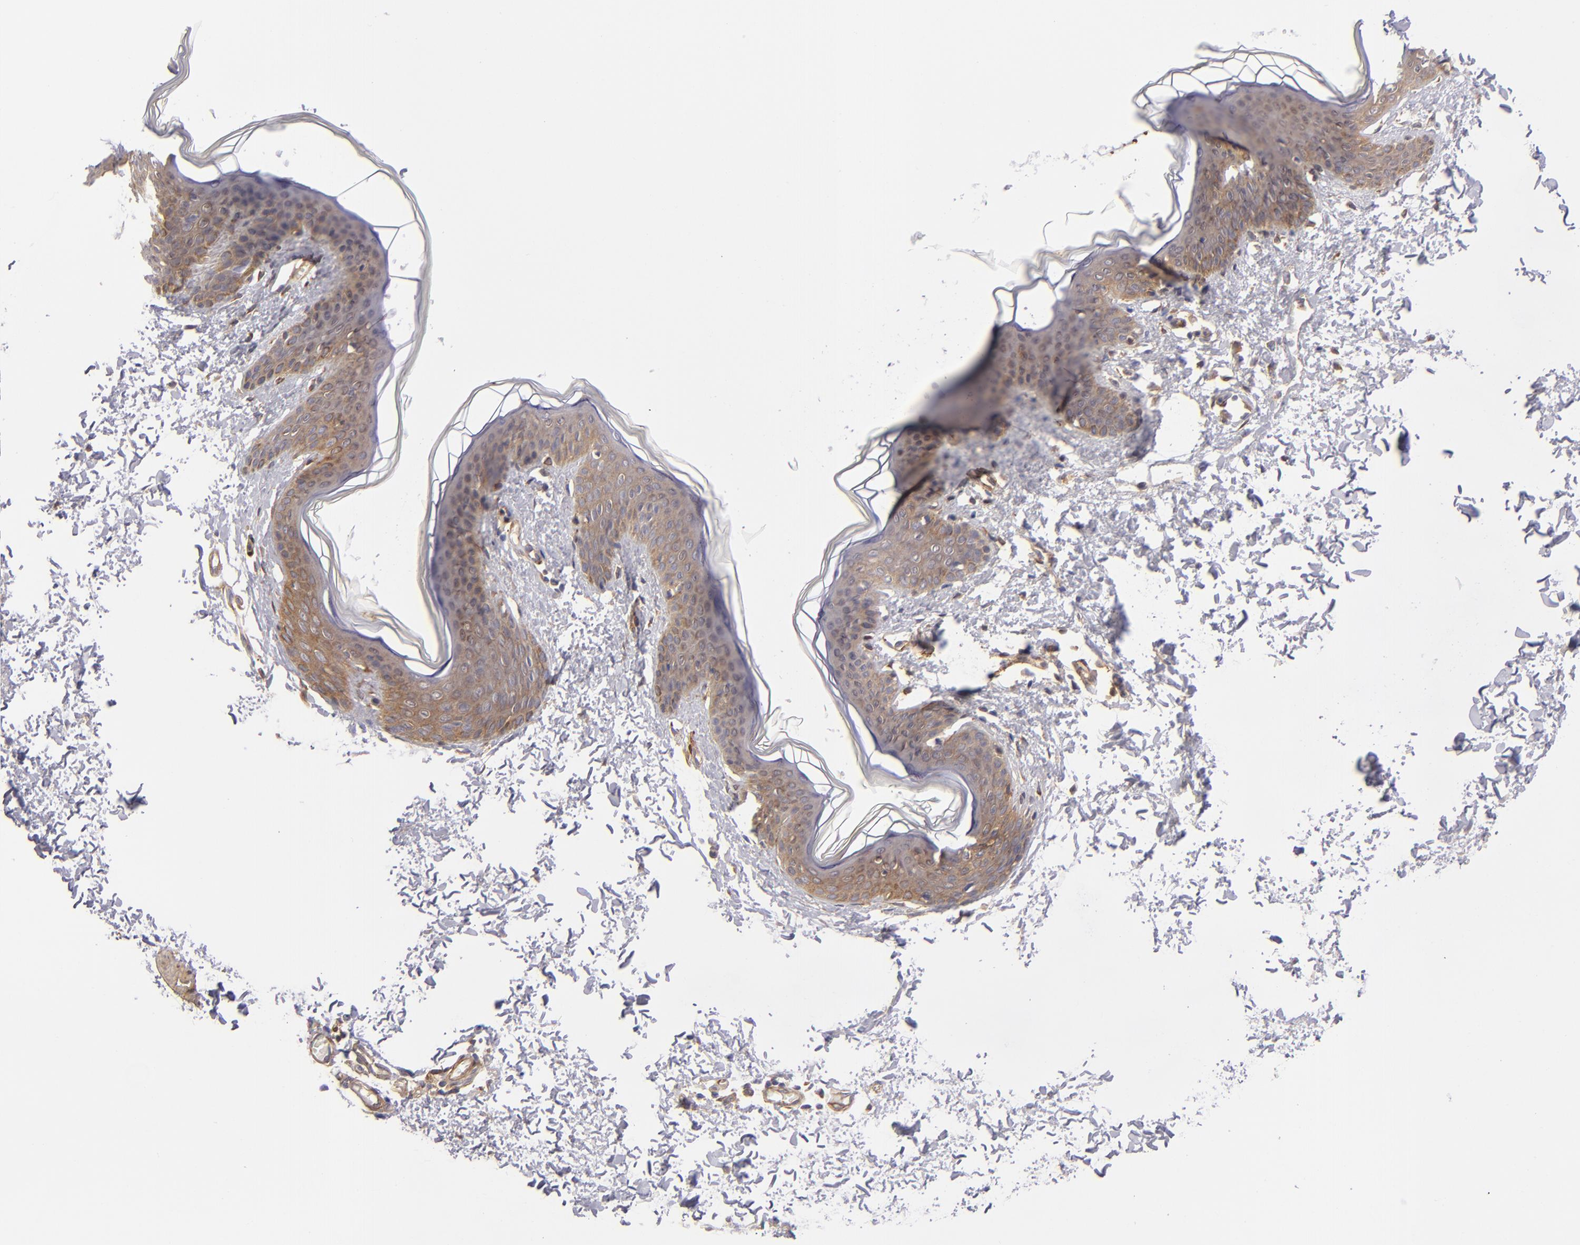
{"staining": {"intensity": "moderate", "quantity": "25%-75%", "location": "cytoplasmic/membranous"}, "tissue": "skin", "cell_type": "Fibroblasts", "image_type": "normal", "snomed": [{"axis": "morphology", "description": "Normal tissue, NOS"}, {"axis": "topography", "description": "Skin"}], "caption": "DAB (3,3'-diaminobenzidine) immunohistochemical staining of normal human skin demonstrates moderate cytoplasmic/membranous protein expression in approximately 25%-75% of fibroblasts. The staining was performed using DAB (3,3'-diaminobenzidine), with brown indicating positive protein expression. Nuclei are stained blue with hematoxylin.", "gene": "VCL", "patient": {"sex": "female", "age": 17}}